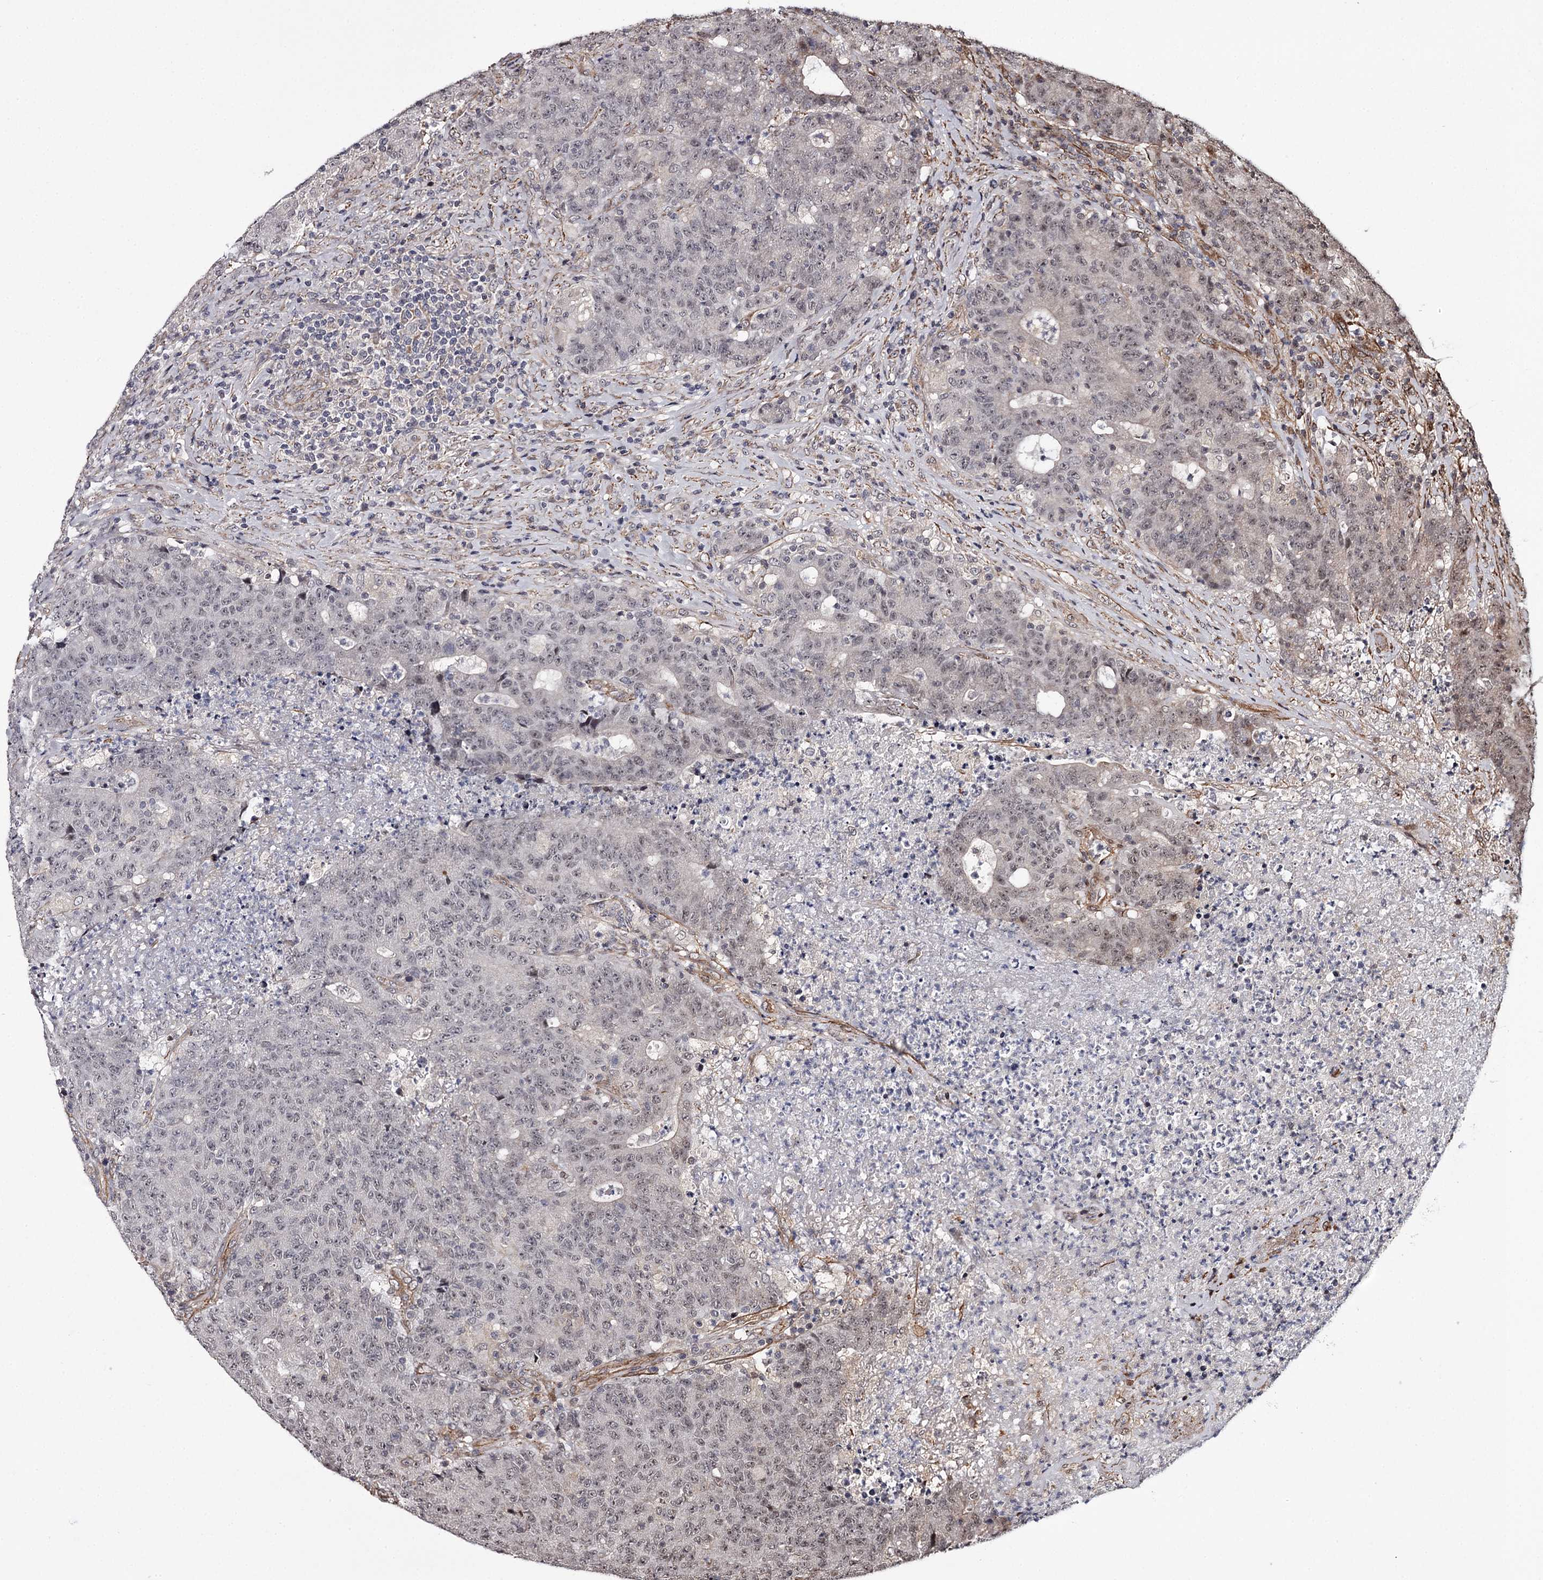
{"staining": {"intensity": "weak", "quantity": "<25%", "location": "nuclear"}, "tissue": "colorectal cancer", "cell_type": "Tumor cells", "image_type": "cancer", "snomed": [{"axis": "morphology", "description": "Adenocarcinoma, NOS"}, {"axis": "topography", "description": "Colon"}], "caption": "Tumor cells are negative for protein expression in human colorectal cancer.", "gene": "TTC33", "patient": {"sex": "female", "age": 75}}